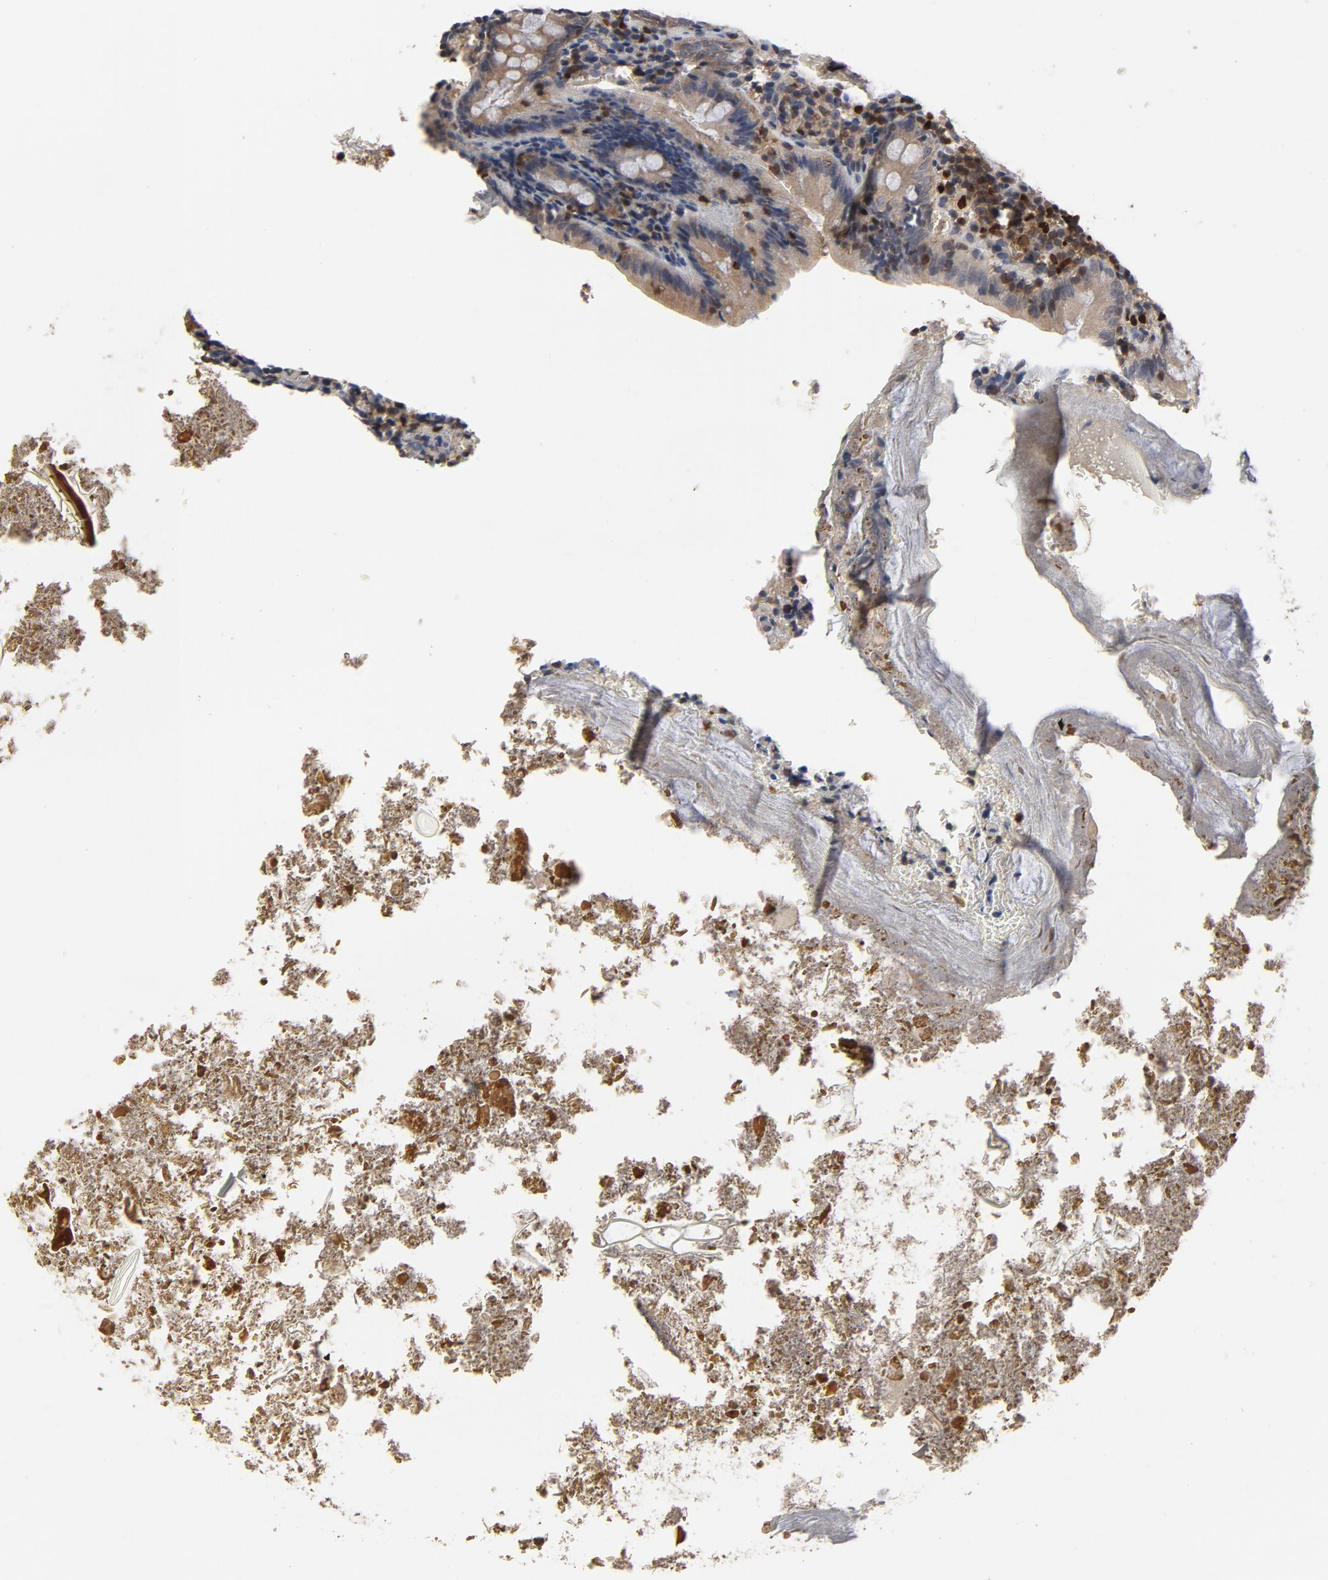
{"staining": {"intensity": "weak", "quantity": ">75%", "location": "cytoplasmic/membranous"}, "tissue": "appendix", "cell_type": "Glandular cells", "image_type": "normal", "snomed": [{"axis": "morphology", "description": "Normal tissue, NOS"}, {"axis": "topography", "description": "Appendix"}], "caption": "Immunohistochemical staining of benign human appendix shows low levels of weak cytoplasmic/membranous expression in approximately >75% of glandular cells.", "gene": "NFKB1", "patient": {"sex": "female", "age": 10}}